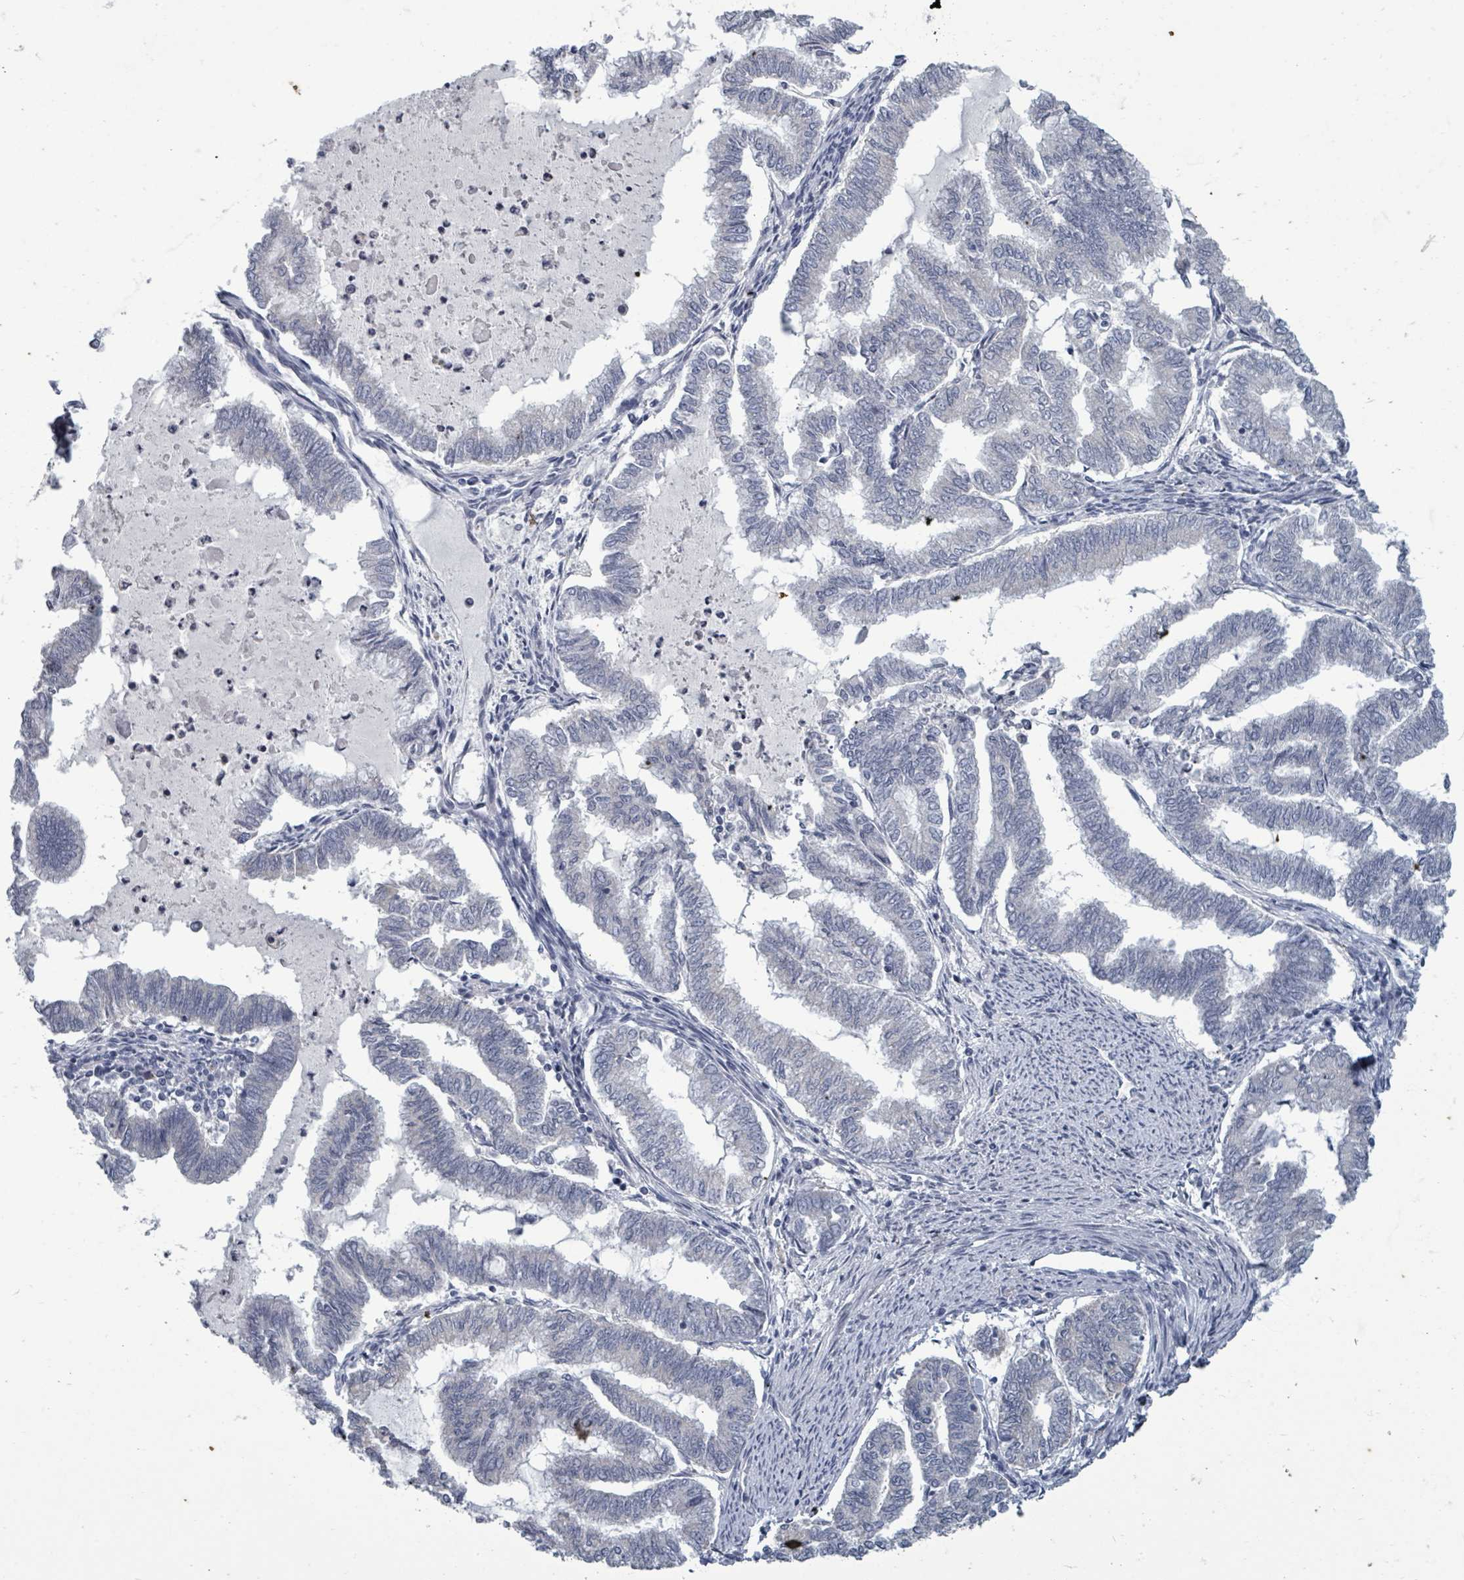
{"staining": {"intensity": "negative", "quantity": "none", "location": "none"}, "tissue": "endometrial cancer", "cell_type": "Tumor cells", "image_type": "cancer", "snomed": [{"axis": "morphology", "description": "Adenocarcinoma, NOS"}, {"axis": "topography", "description": "Endometrium"}], "caption": "Human adenocarcinoma (endometrial) stained for a protein using IHC exhibits no expression in tumor cells.", "gene": "ASB12", "patient": {"sex": "female", "age": 79}}